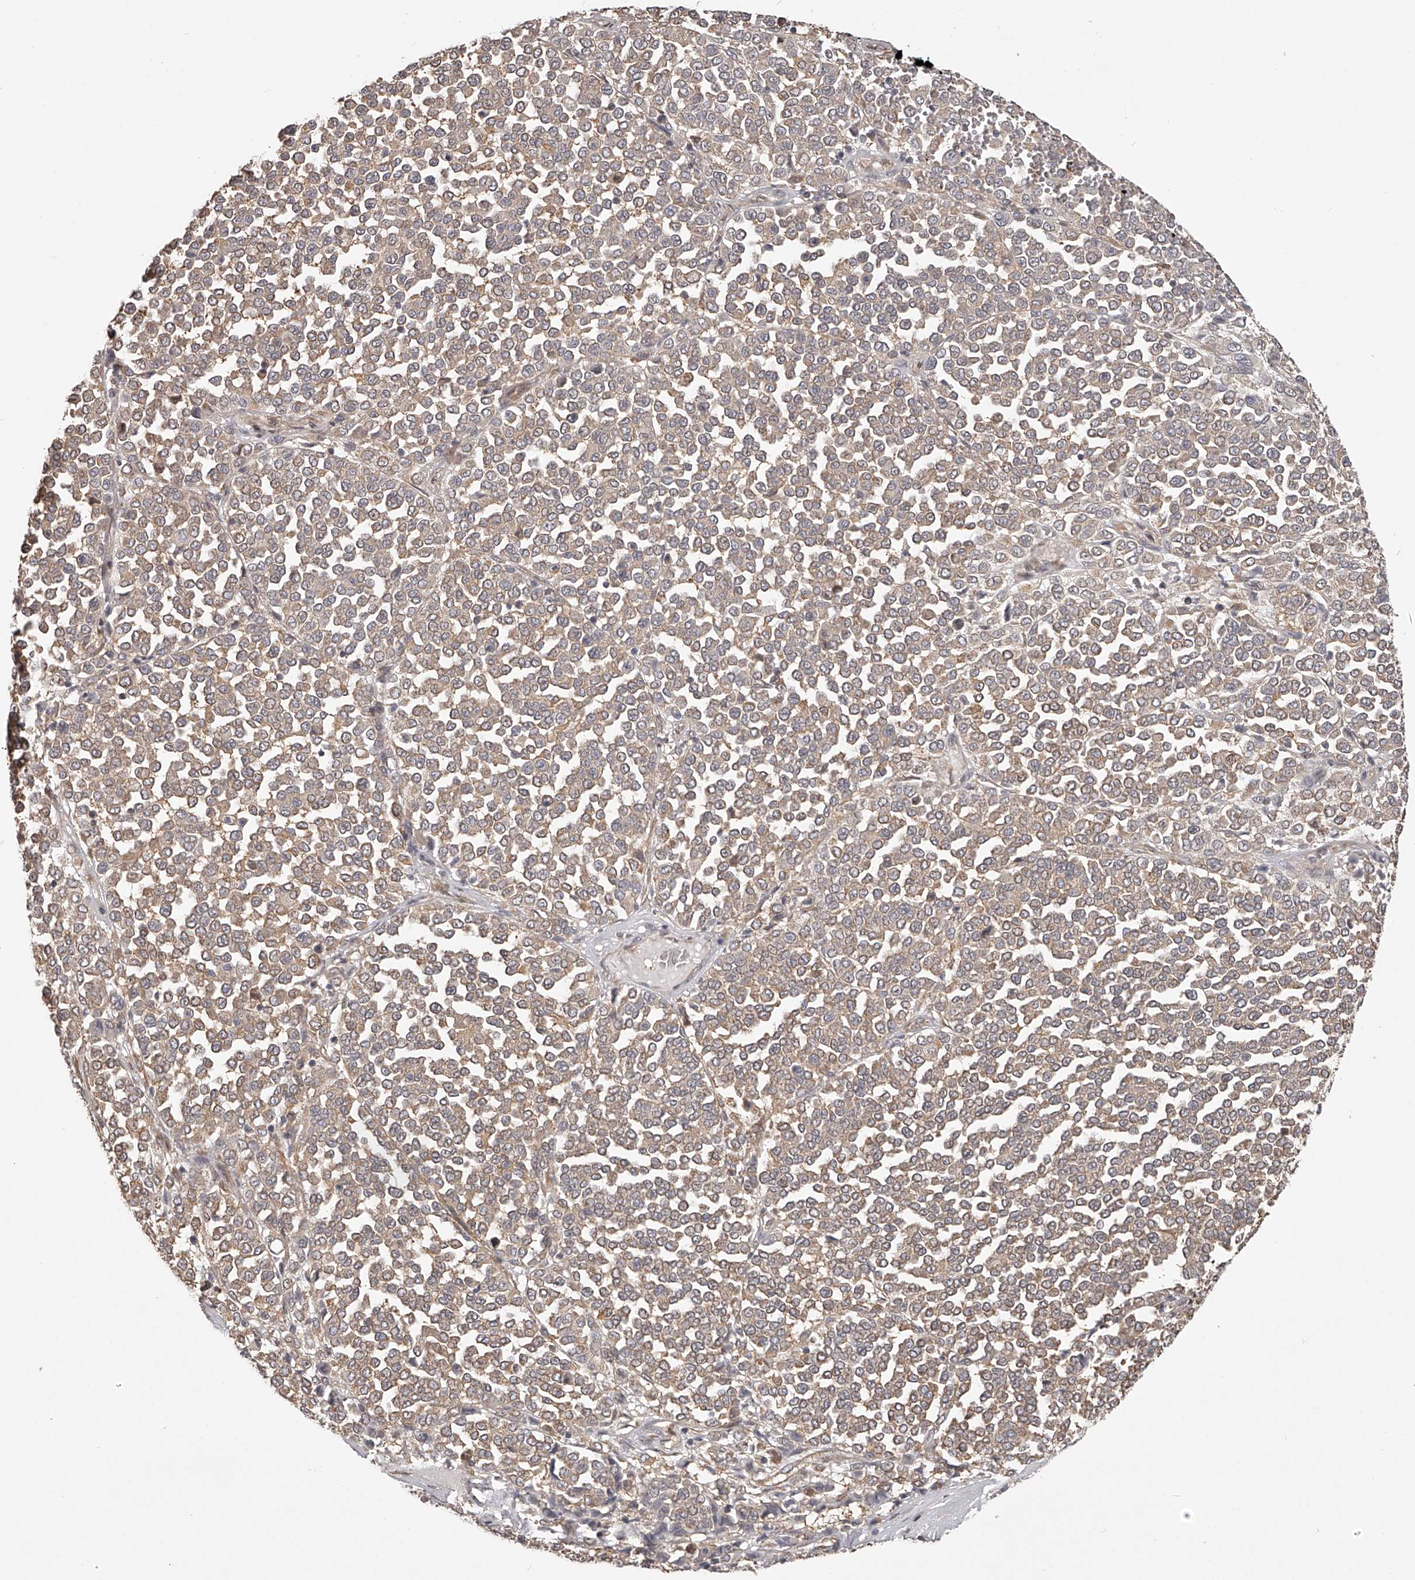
{"staining": {"intensity": "weak", "quantity": ">75%", "location": "cytoplasmic/membranous"}, "tissue": "melanoma", "cell_type": "Tumor cells", "image_type": "cancer", "snomed": [{"axis": "morphology", "description": "Malignant melanoma, Metastatic site"}, {"axis": "topography", "description": "Pancreas"}], "caption": "The photomicrograph shows immunohistochemical staining of melanoma. There is weak cytoplasmic/membranous expression is seen in approximately >75% of tumor cells.", "gene": "ZNF582", "patient": {"sex": "female", "age": 30}}